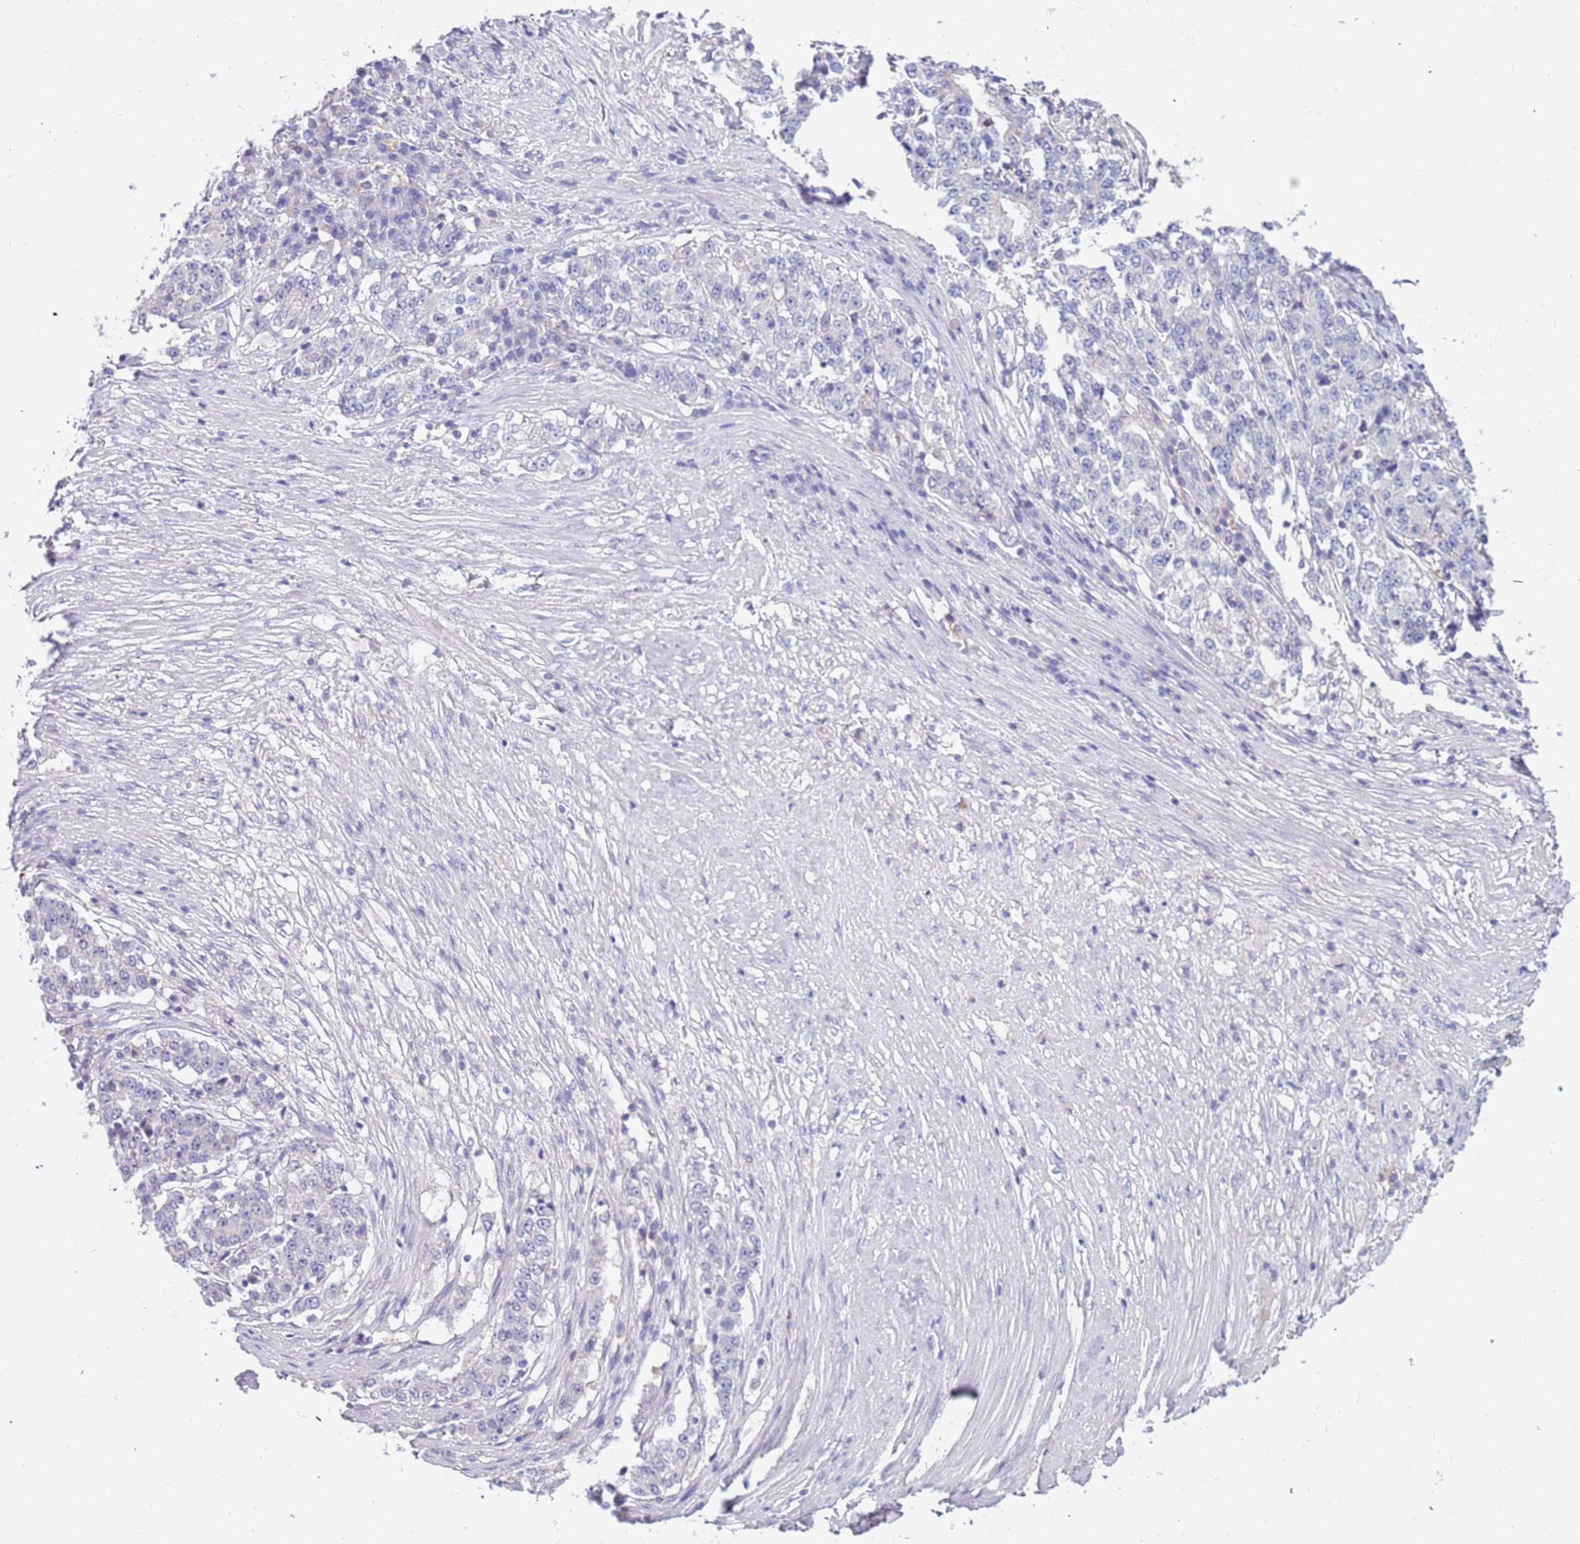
{"staining": {"intensity": "negative", "quantity": "none", "location": "none"}, "tissue": "stomach cancer", "cell_type": "Tumor cells", "image_type": "cancer", "snomed": [{"axis": "morphology", "description": "Adenocarcinoma, NOS"}, {"axis": "topography", "description": "Stomach"}], "caption": "This is an IHC image of human stomach adenocarcinoma. There is no positivity in tumor cells.", "gene": "RHCG", "patient": {"sex": "male", "age": 59}}